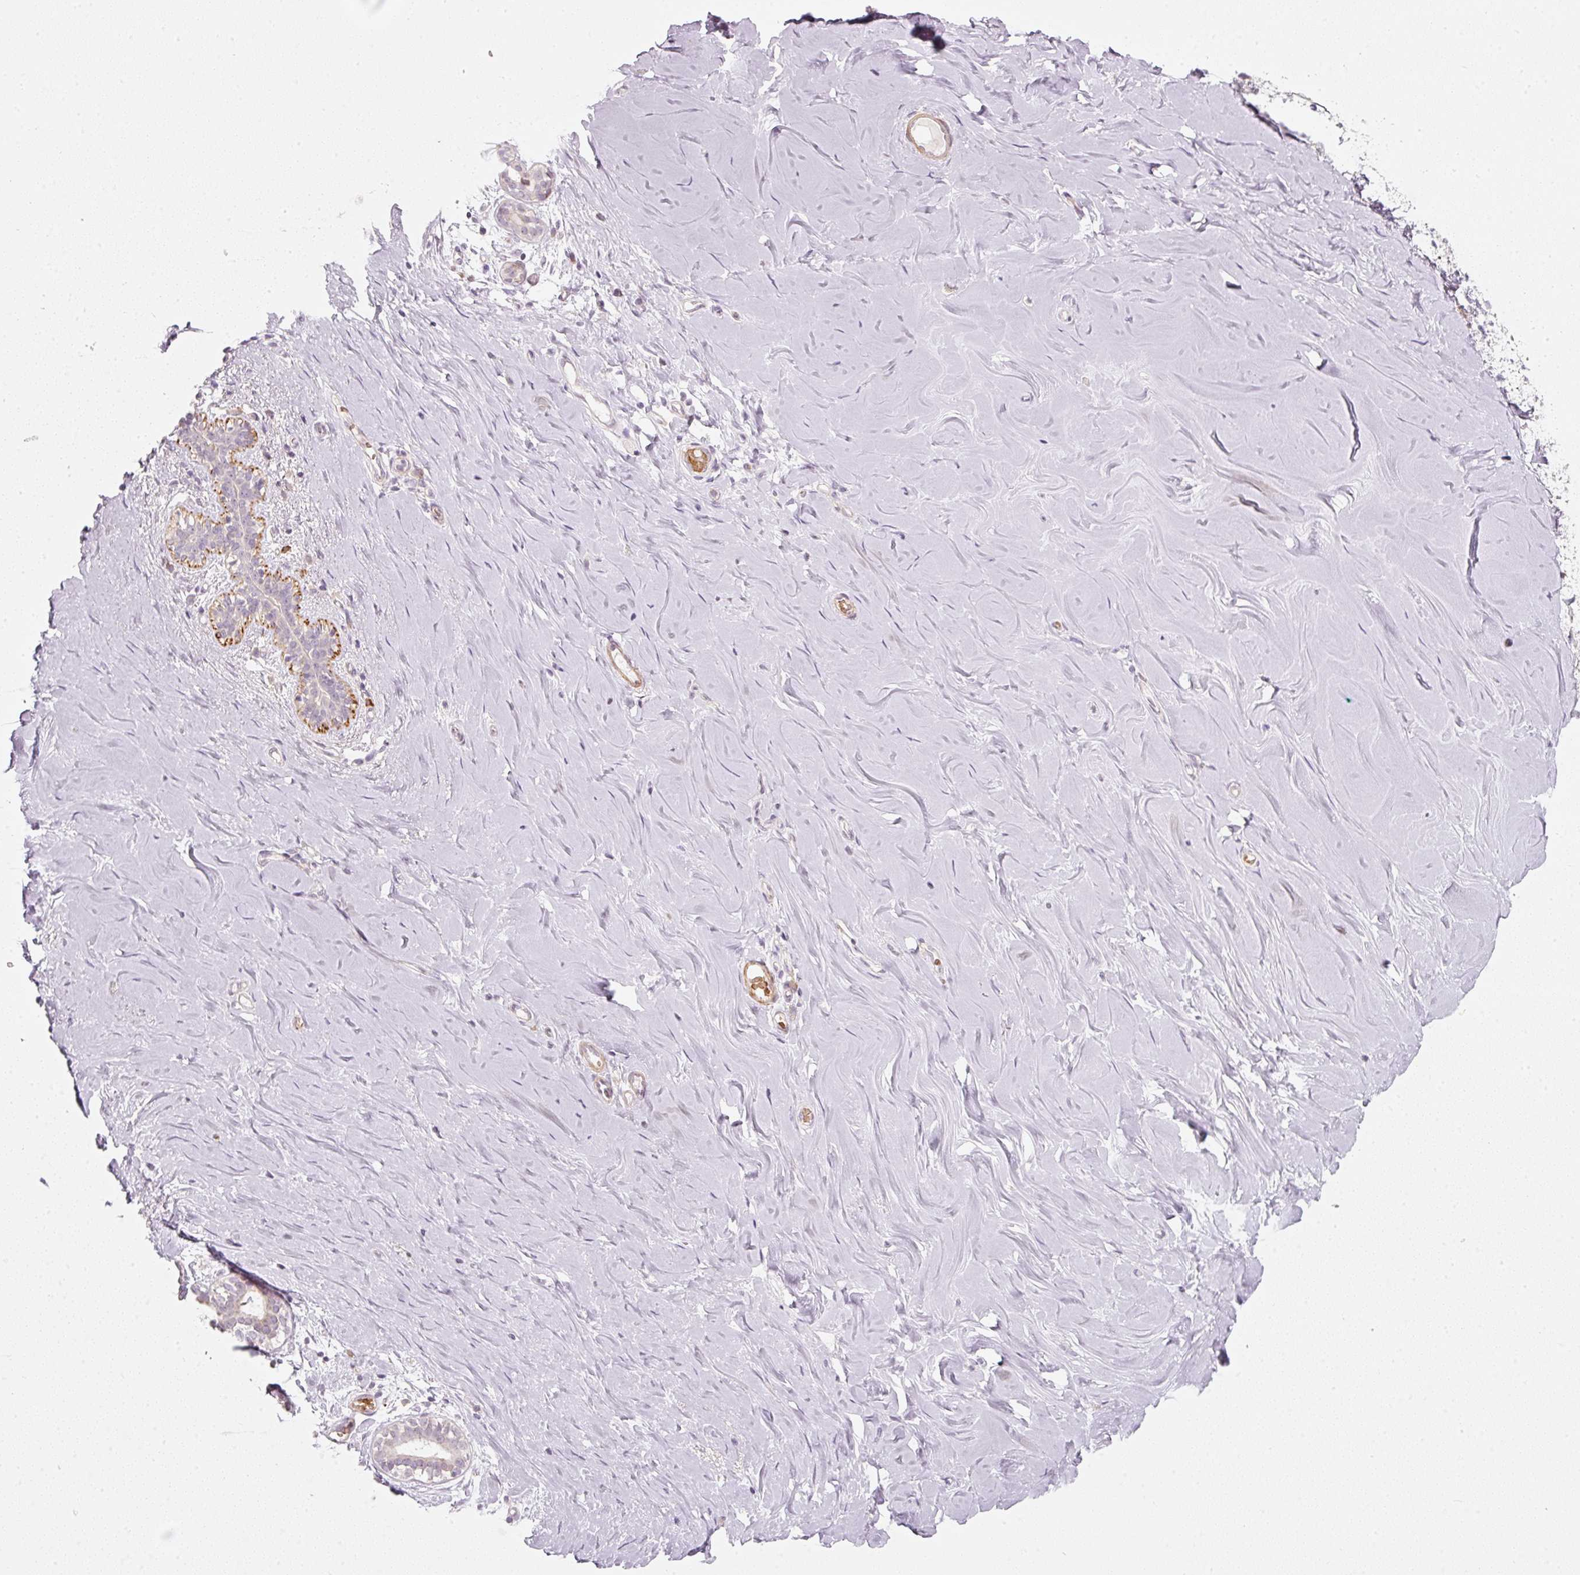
{"staining": {"intensity": "negative", "quantity": "none", "location": "none"}, "tissue": "breast", "cell_type": "Glandular cells", "image_type": "normal", "snomed": [{"axis": "morphology", "description": "Normal tissue, NOS"}, {"axis": "topography", "description": "Breast"}], "caption": "Image shows no protein positivity in glandular cells of benign breast.", "gene": "KCNQ1", "patient": {"sex": "female", "age": 27}}